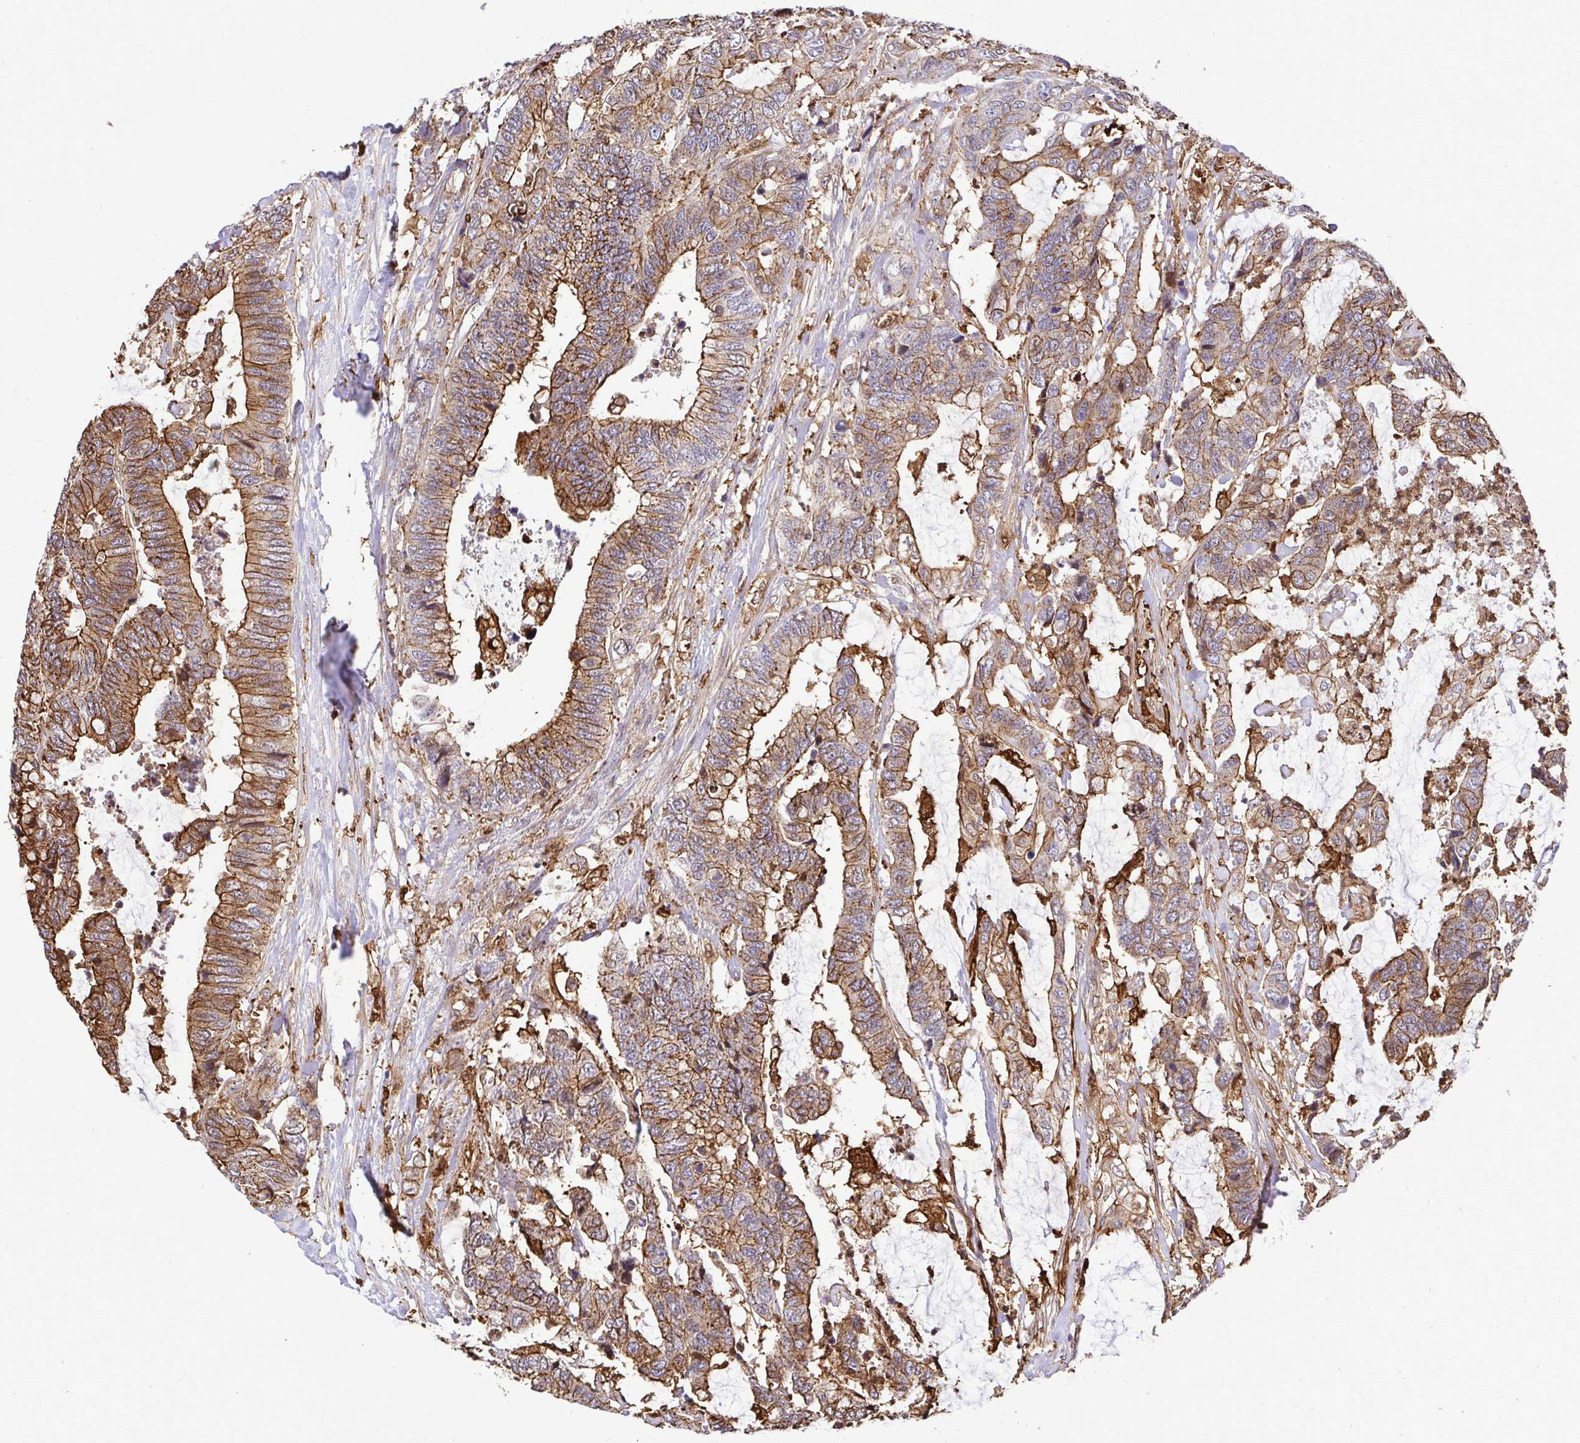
{"staining": {"intensity": "moderate", "quantity": ">75%", "location": "cytoplasmic/membranous"}, "tissue": "colorectal cancer", "cell_type": "Tumor cells", "image_type": "cancer", "snomed": [{"axis": "morphology", "description": "Adenocarcinoma, NOS"}, {"axis": "topography", "description": "Rectum"}], "caption": "IHC micrograph of human colorectal cancer stained for a protein (brown), which demonstrates medium levels of moderate cytoplasmic/membranous staining in about >75% of tumor cells.", "gene": "GSN", "patient": {"sex": "female", "age": 59}}